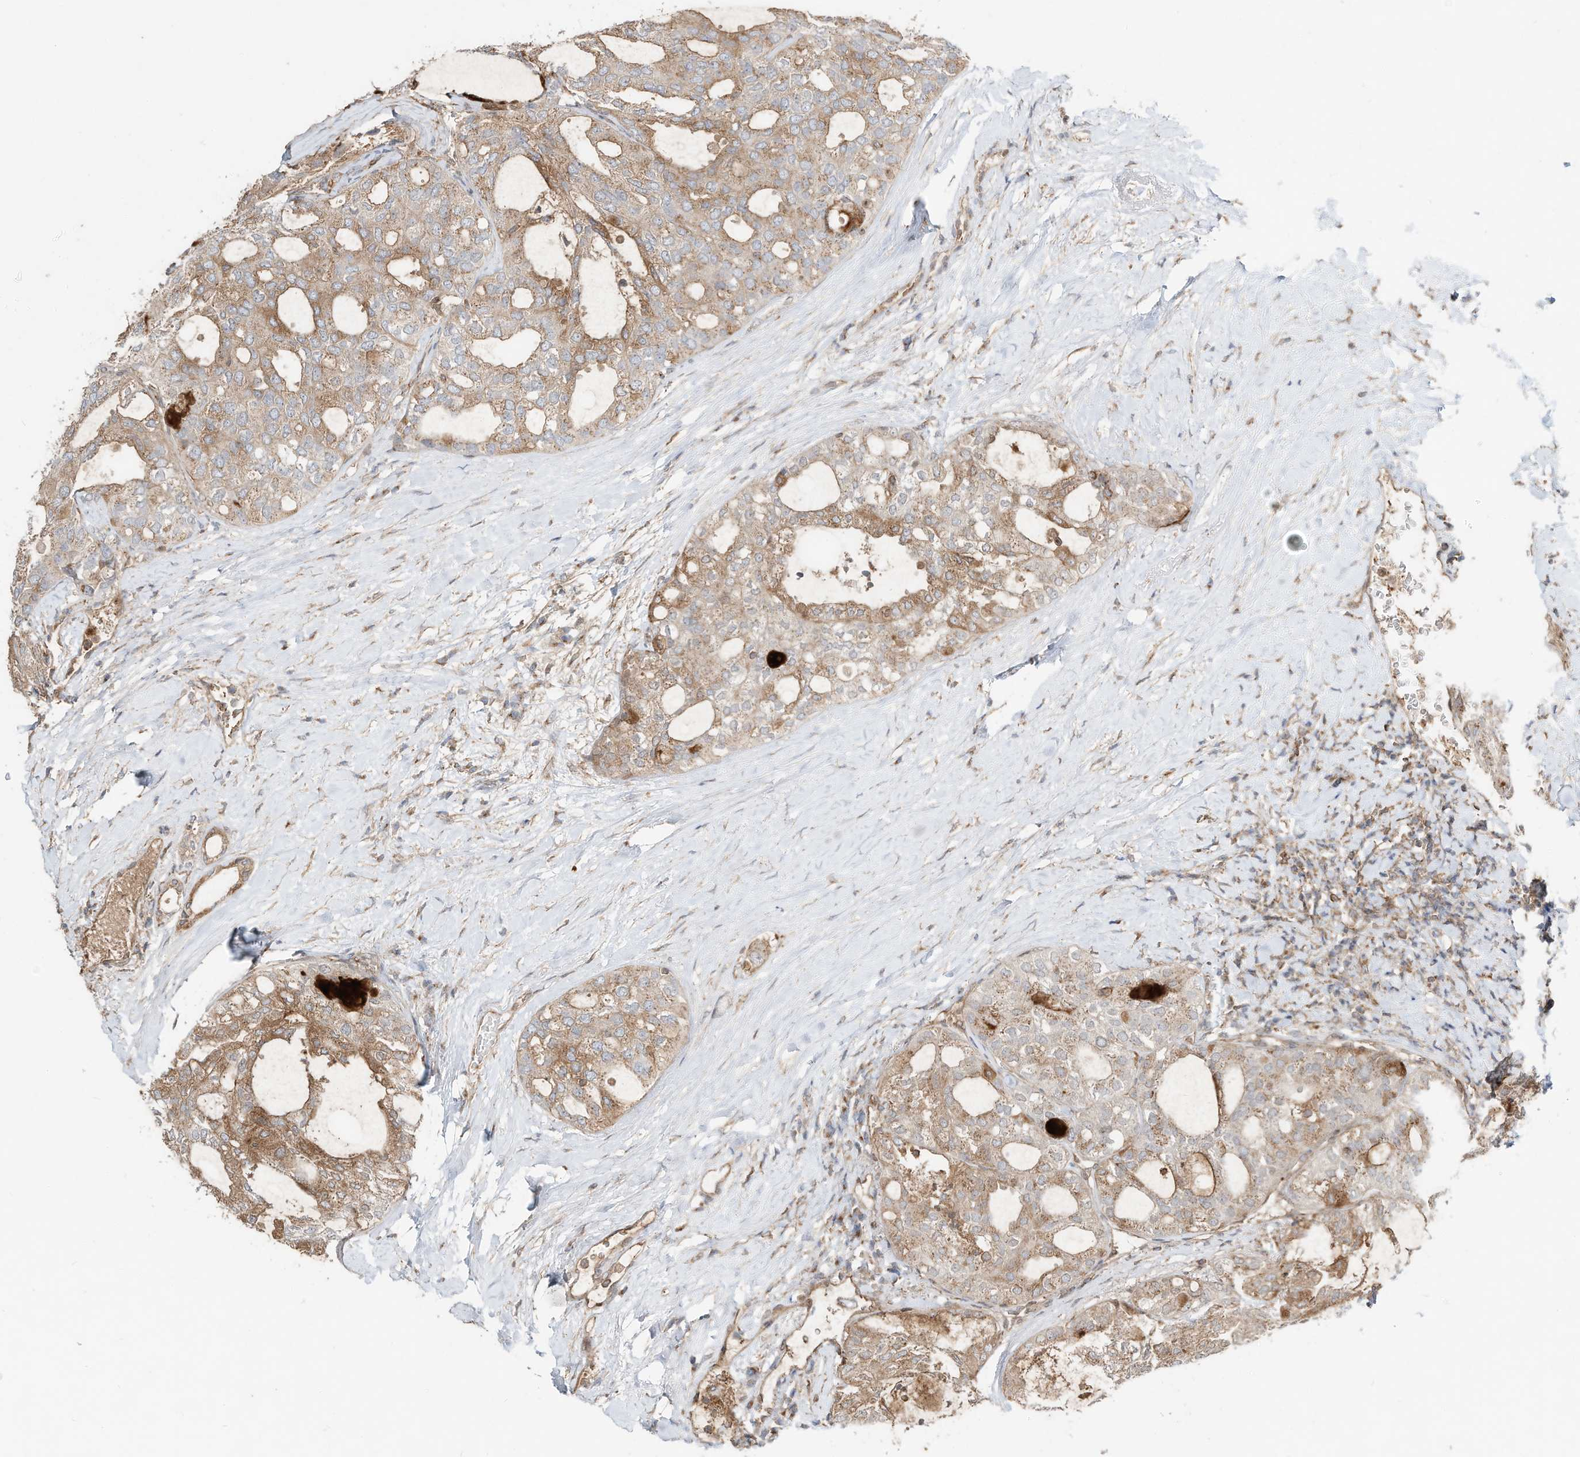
{"staining": {"intensity": "moderate", "quantity": "25%-75%", "location": "cytoplasmic/membranous"}, "tissue": "thyroid cancer", "cell_type": "Tumor cells", "image_type": "cancer", "snomed": [{"axis": "morphology", "description": "Follicular adenoma carcinoma, NOS"}, {"axis": "topography", "description": "Thyroid gland"}], "caption": "High-magnification brightfield microscopy of thyroid cancer (follicular adenoma carcinoma) stained with DAB (3,3'-diaminobenzidine) (brown) and counterstained with hematoxylin (blue). tumor cells exhibit moderate cytoplasmic/membranous expression is appreciated in approximately25%-75% of cells.", "gene": "CUX1", "patient": {"sex": "male", "age": 75}}